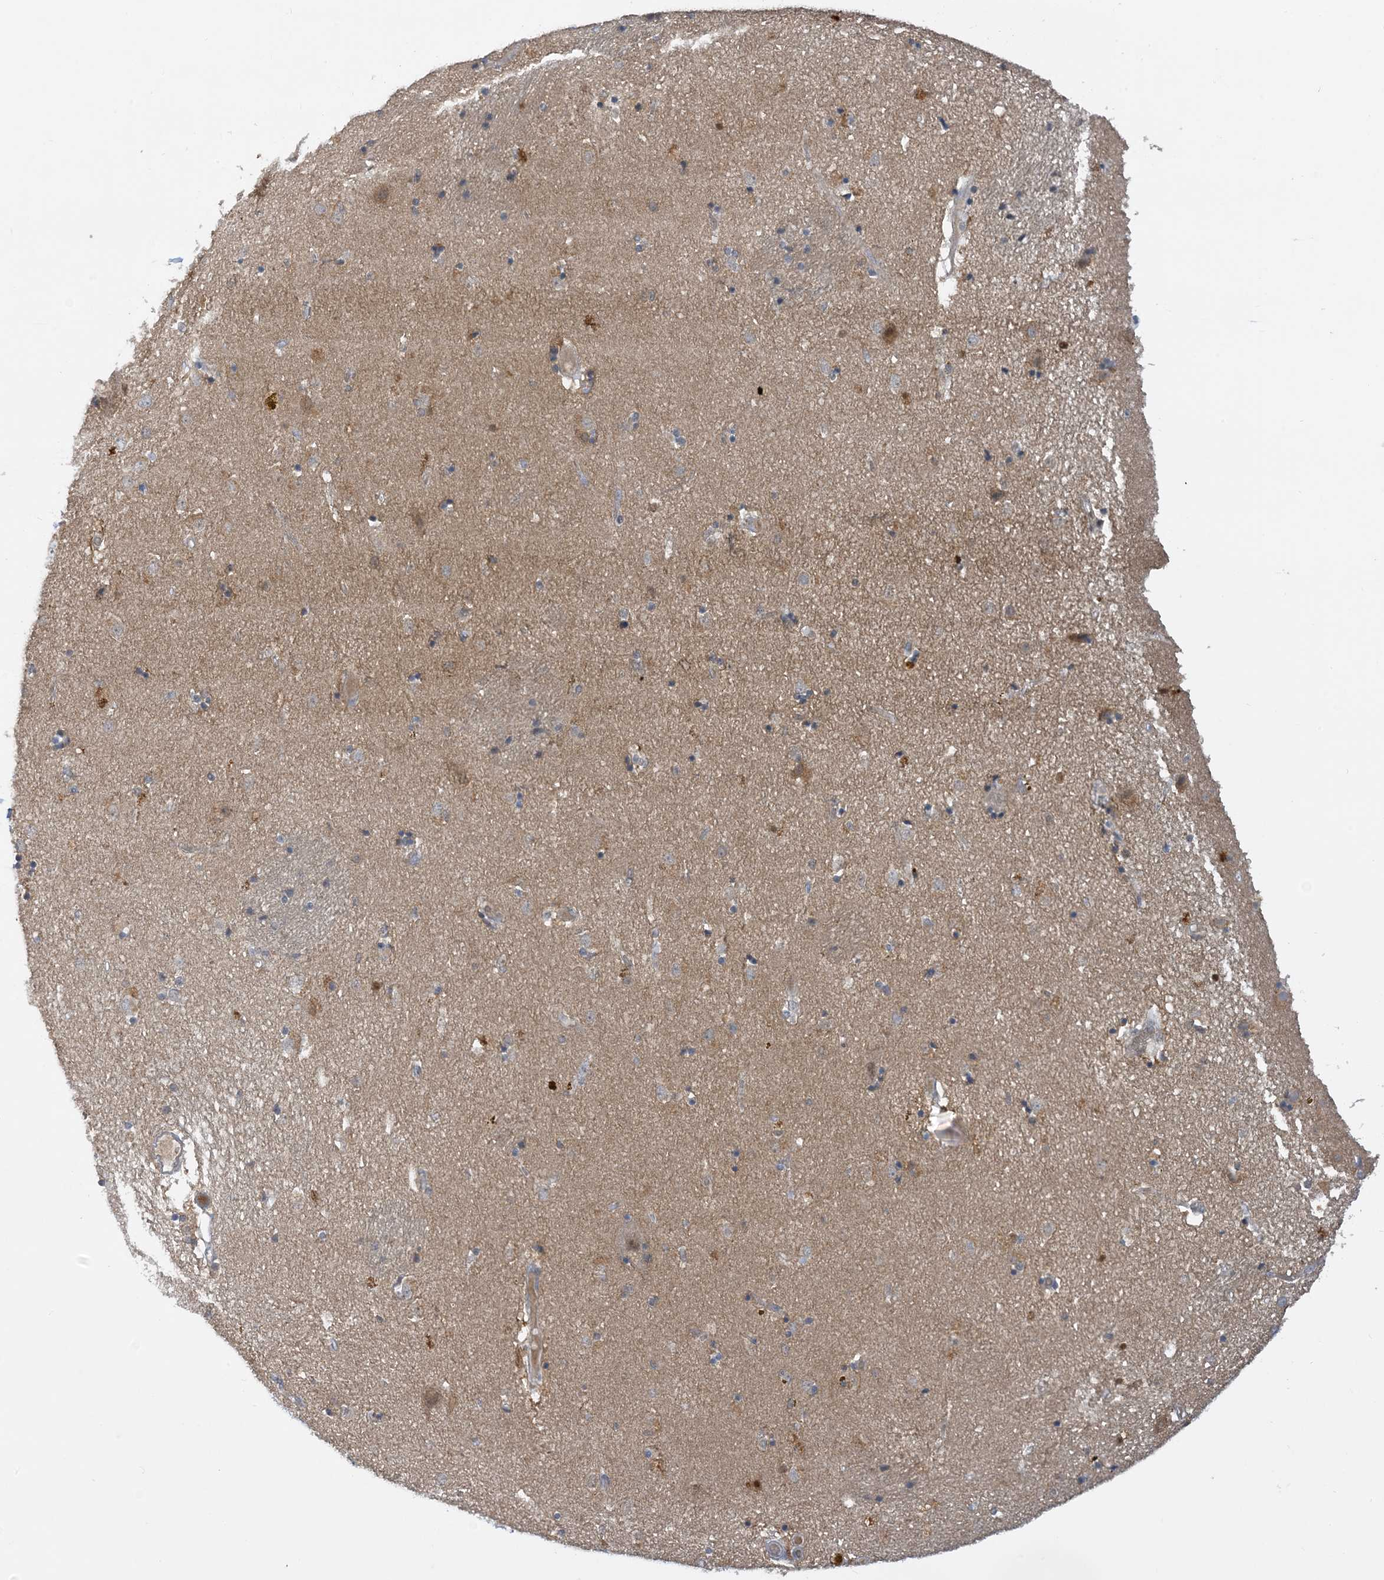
{"staining": {"intensity": "negative", "quantity": "none", "location": "none"}, "tissue": "caudate", "cell_type": "Glial cells", "image_type": "normal", "snomed": [{"axis": "morphology", "description": "Normal tissue, NOS"}, {"axis": "topography", "description": "Lateral ventricle wall"}], "caption": "High power microscopy photomicrograph of an immunohistochemistry histopathology image of benign caudate, revealing no significant expression in glial cells.", "gene": "UBE2E1", "patient": {"sex": "male", "age": 70}}